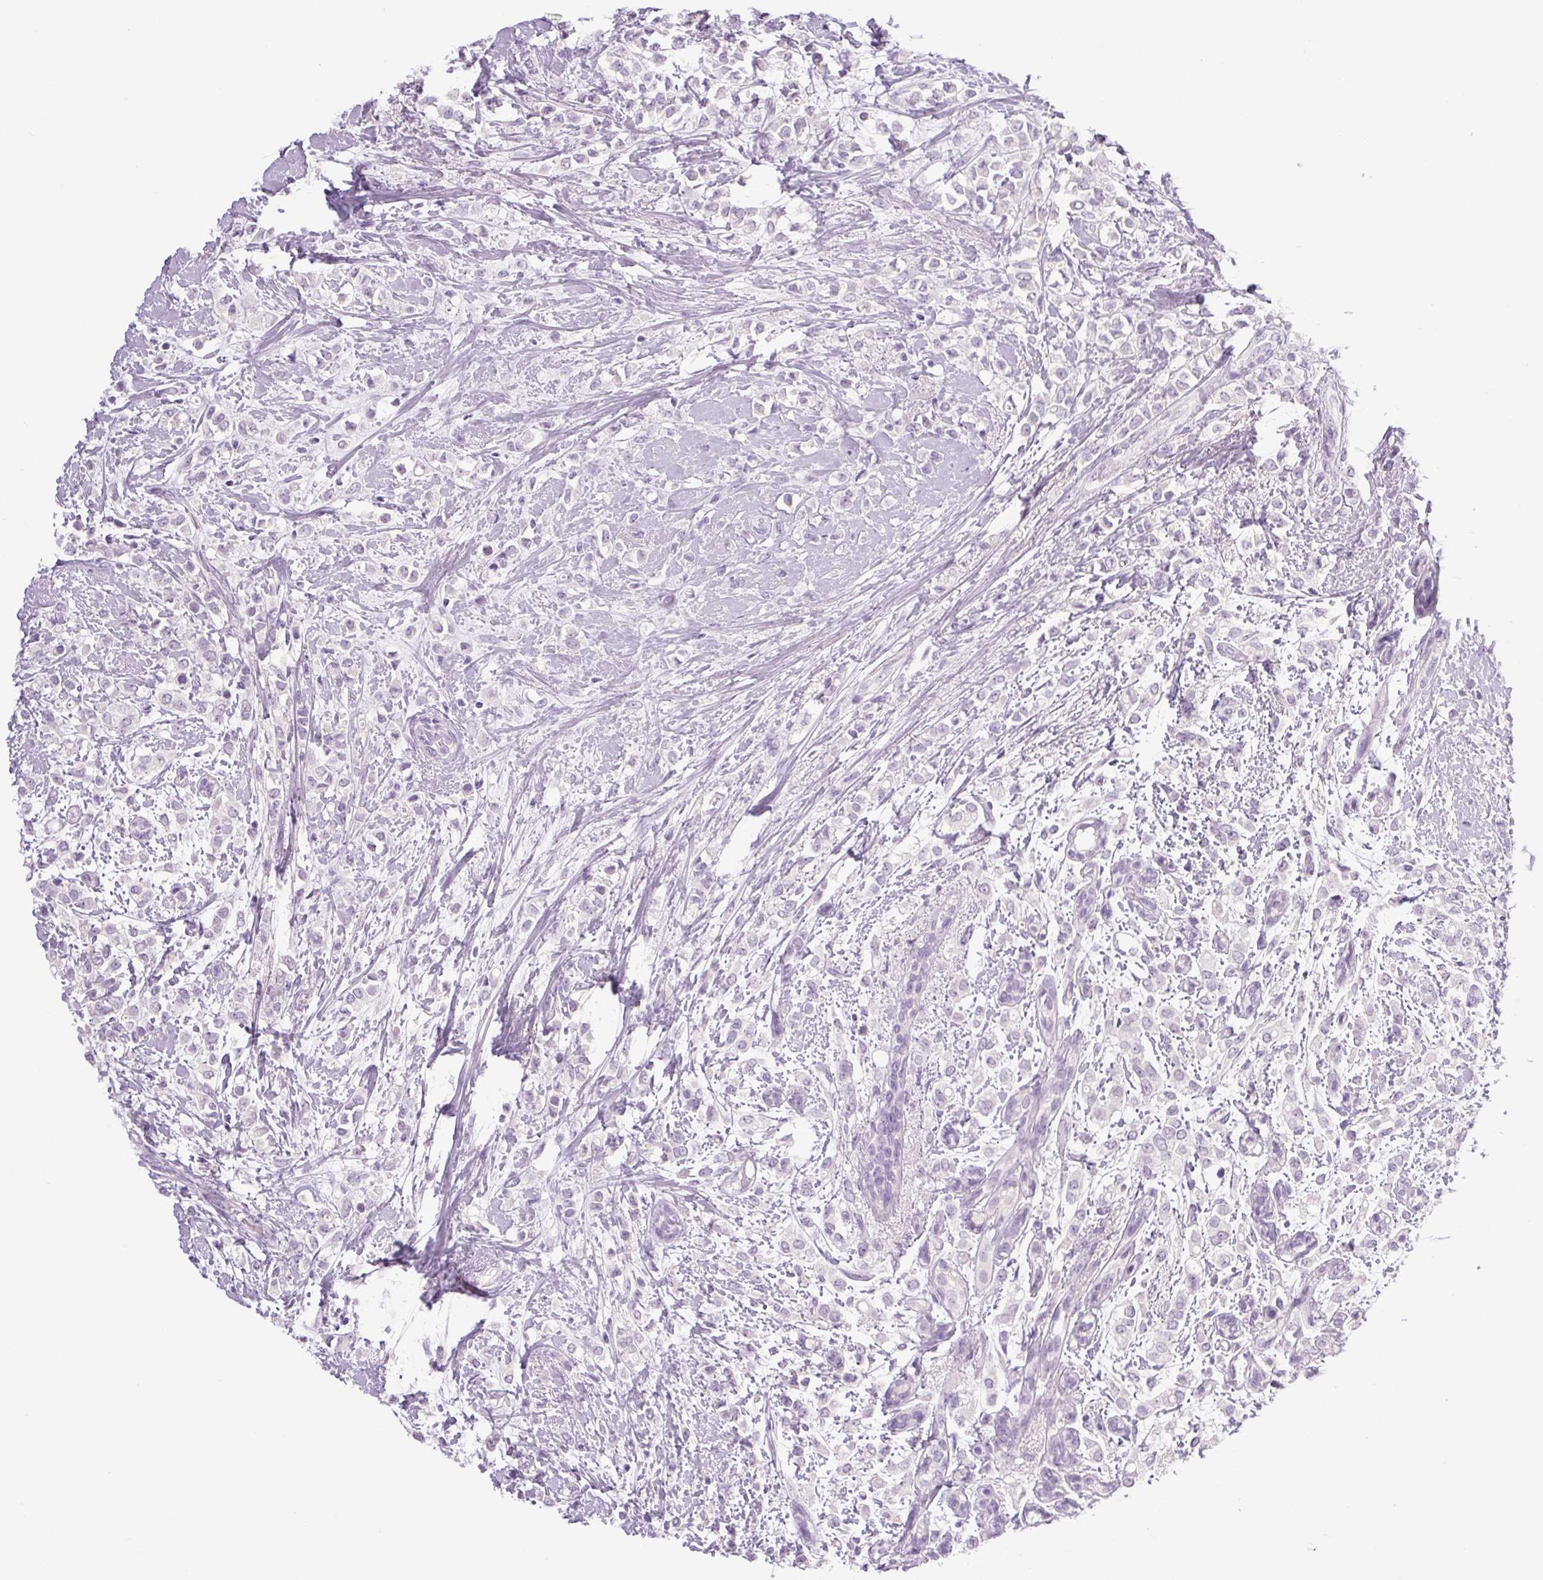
{"staining": {"intensity": "negative", "quantity": "none", "location": "none"}, "tissue": "breast cancer", "cell_type": "Tumor cells", "image_type": "cancer", "snomed": [{"axis": "morphology", "description": "Lobular carcinoma"}, {"axis": "topography", "description": "Breast"}], "caption": "Immunohistochemical staining of lobular carcinoma (breast) displays no significant expression in tumor cells.", "gene": "COL9A2", "patient": {"sex": "female", "age": 68}}